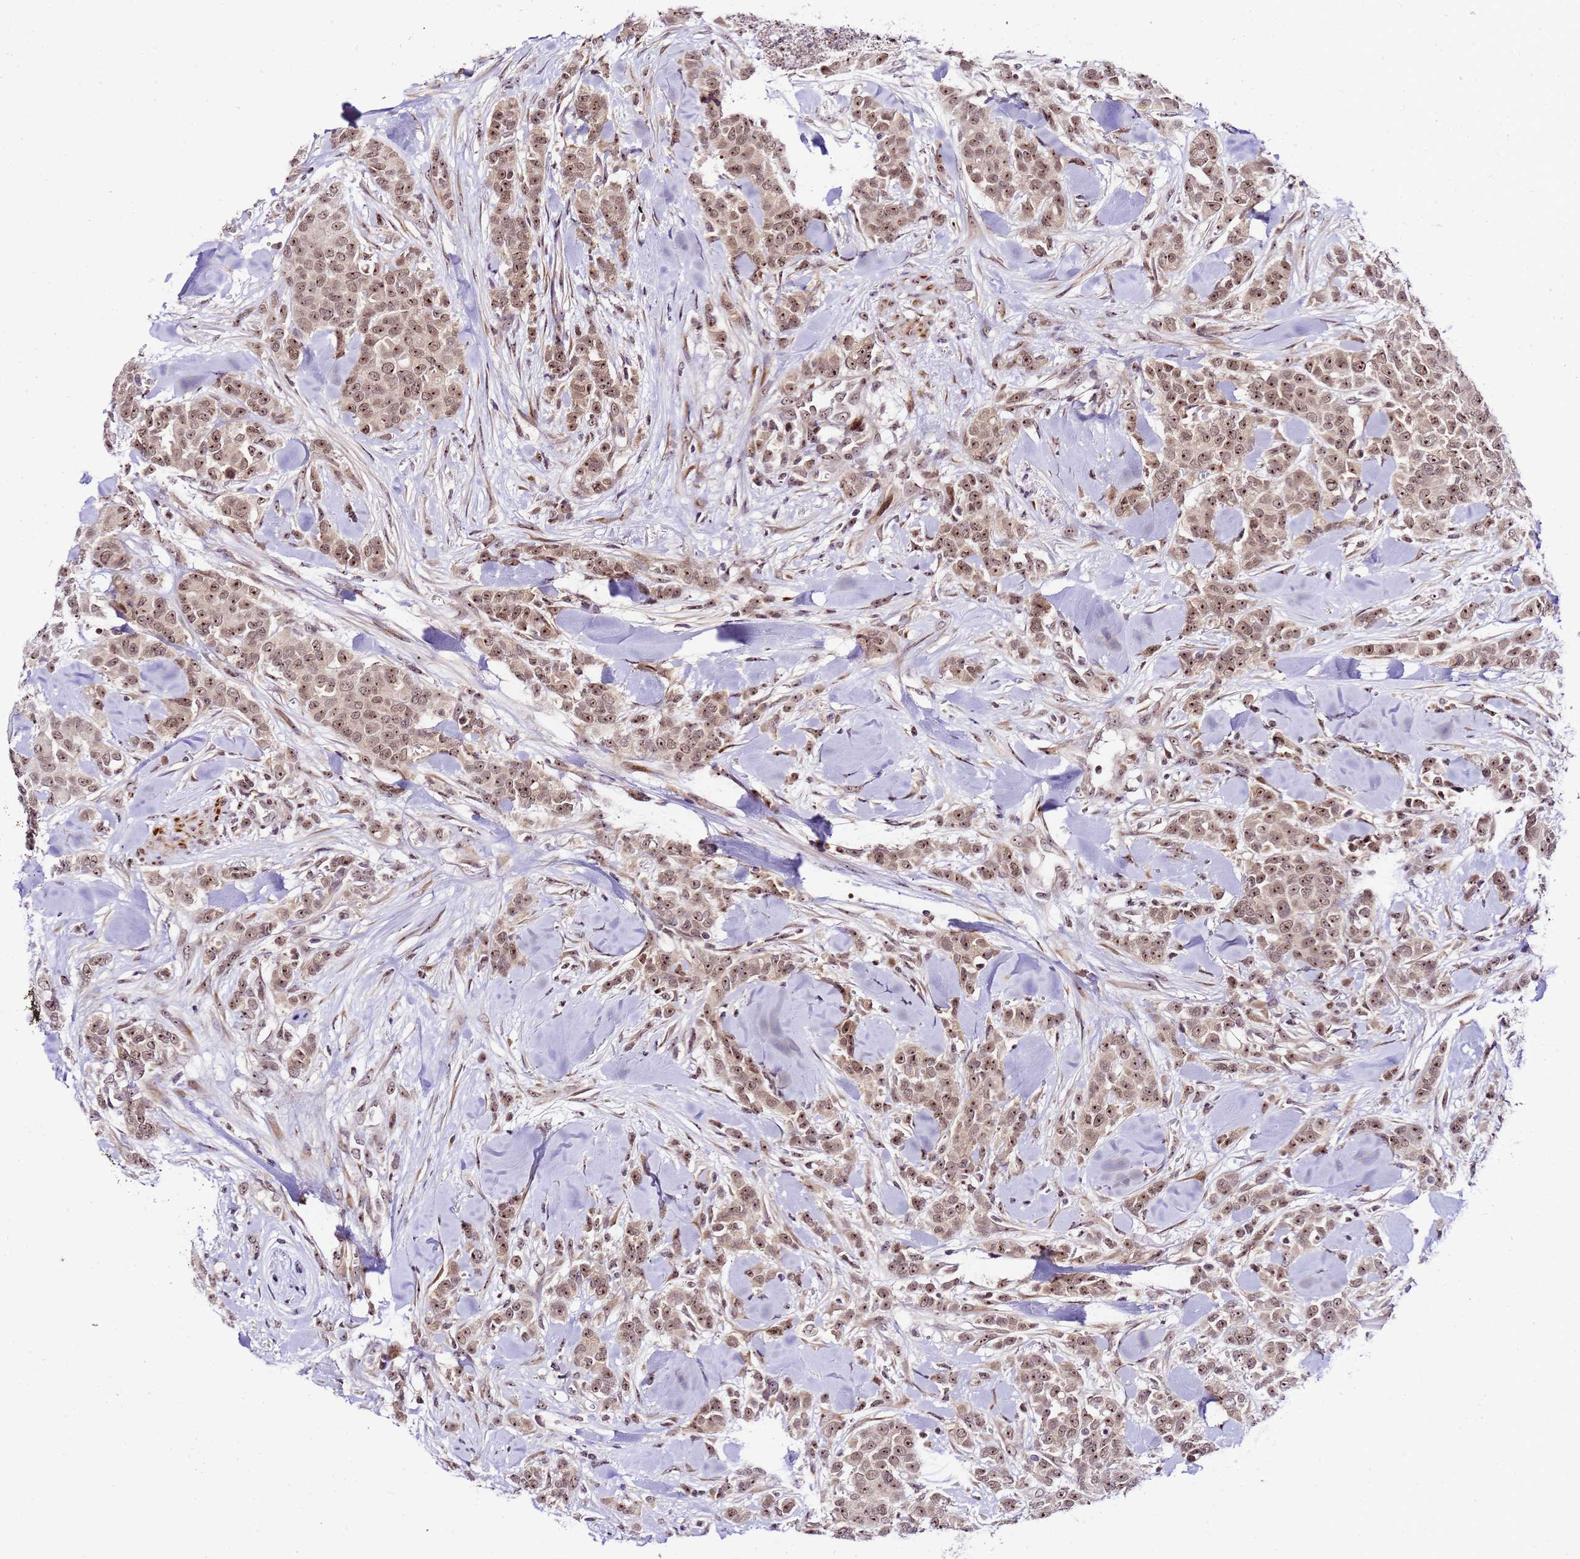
{"staining": {"intensity": "moderate", "quantity": ">75%", "location": "nuclear"}, "tissue": "breast cancer", "cell_type": "Tumor cells", "image_type": "cancer", "snomed": [{"axis": "morphology", "description": "Lobular carcinoma"}, {"axis": "topography", "description": "Breast"}], "caption": "Moderate nuclear positivity is present in about >75% of tumor cells in breast cancer (lobular carcinoma).", "gene": "SLX4IP", "patient": {"sex": "female", "age": 91}}